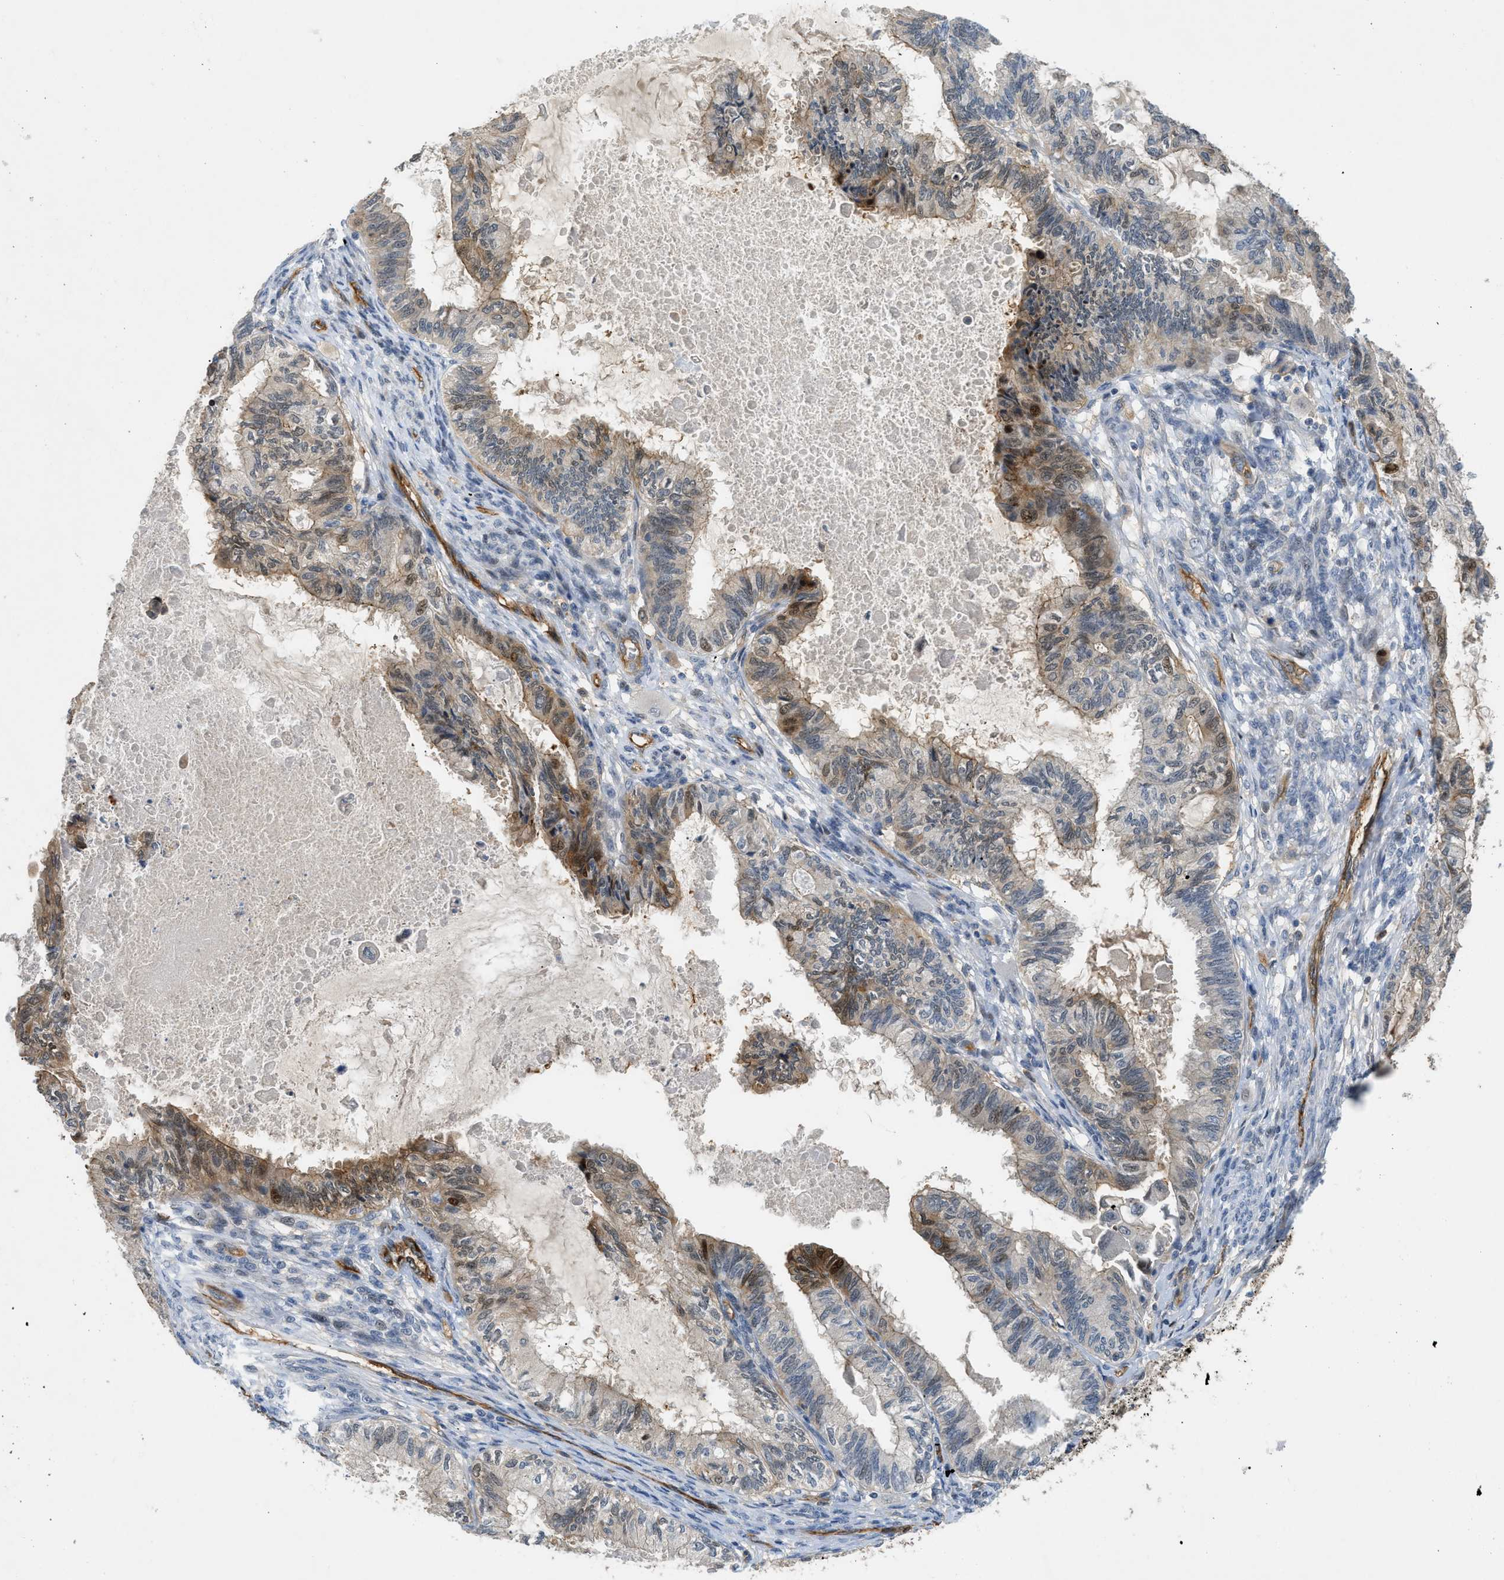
{"staining": {"intensity": "moderate", "quantity": "<25%", "location": "cytoplasmic/membranous,nuclear"}, "tissue": "cervical cancer", "cell_type": "Tumor cells", "image_type": "cancer", "snomed": [{"axis": "morphology", "description": "Normal tissue, NOS"}, {"axis": "morphology", "description": "Adenocarcinoma, NOS"}, {"axis": "topography", "description": "Cervix"}, {"axis": "topography", "description": "Endometrium"}], "caption": "Immunohistochemical staining of cervical adenocarcinoma exhibits low levels of moderate cytoplasmic/membranous and nuclear protein staining in approximately <25% of tumor cells.", "gene": "TRAK2", "patient": {"sex": "female", "age": 86}}